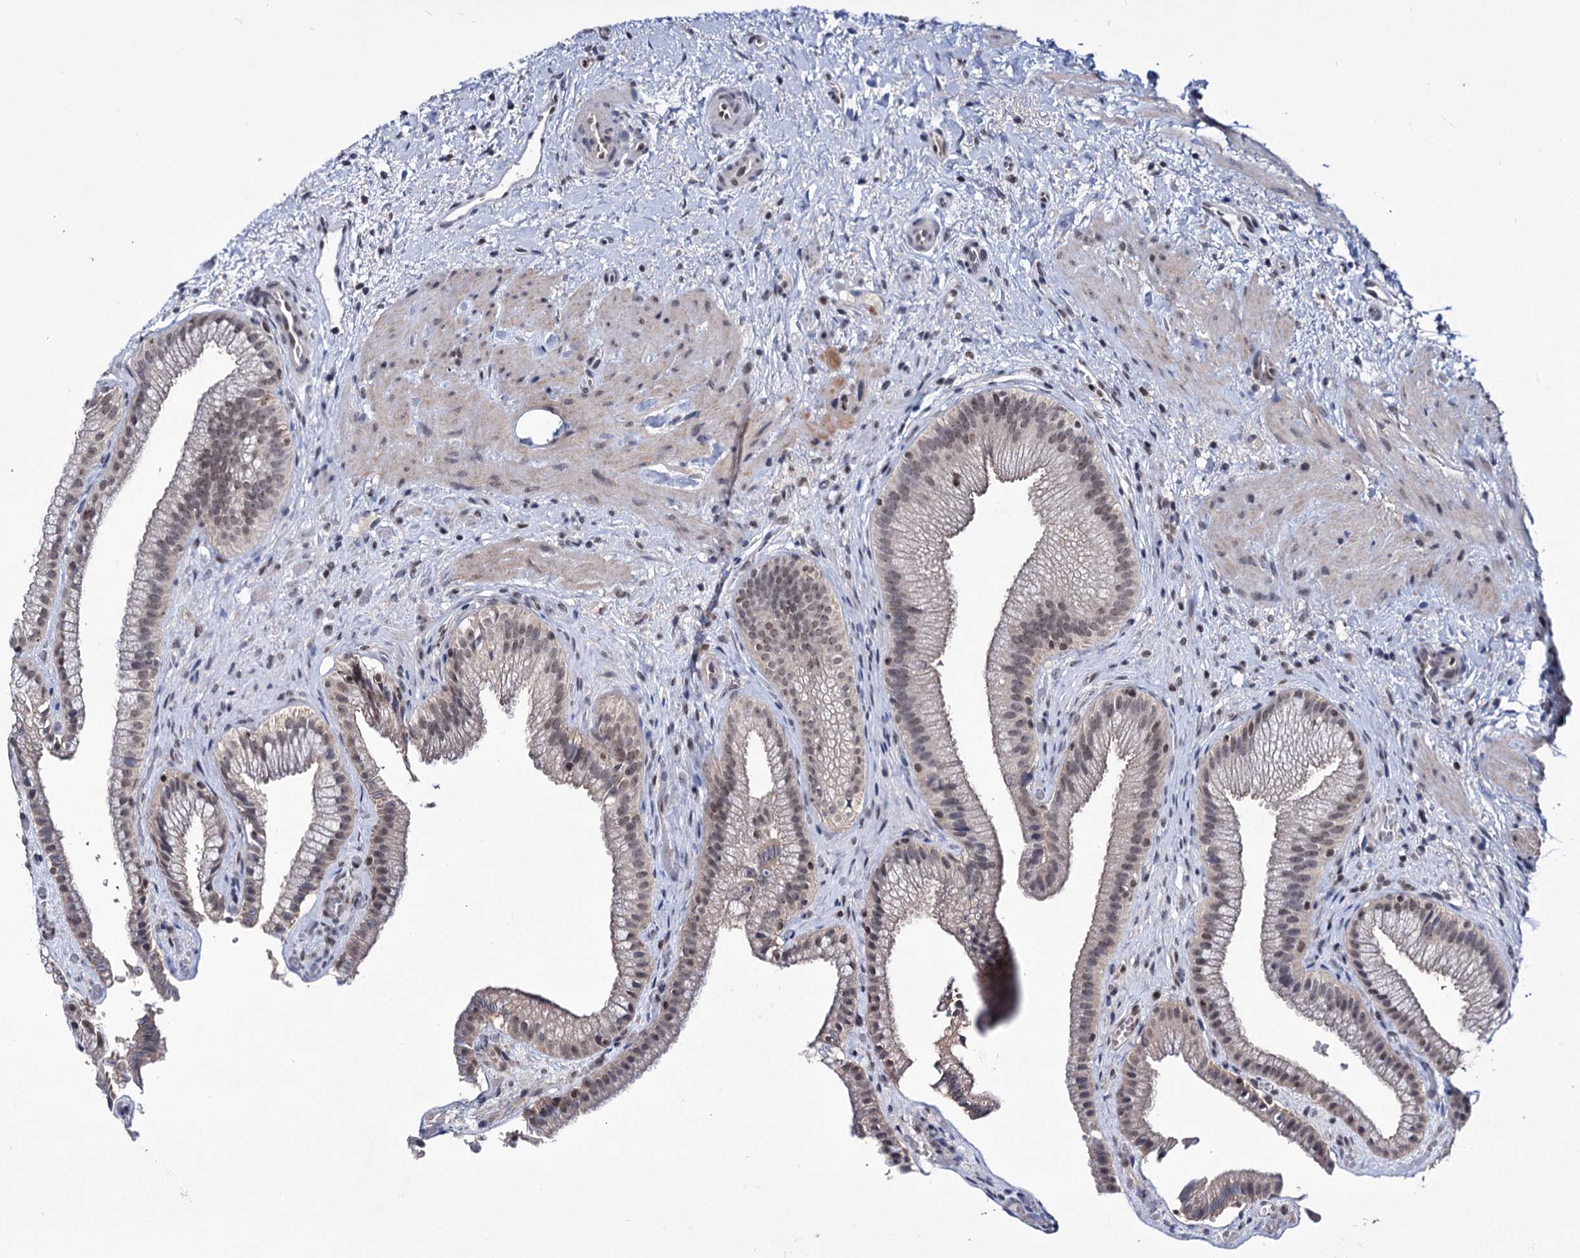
{"staining": {"intensity": "weak", "quantity": ">75%", "location": "nuclear"}, "tissue": "gallbladder", "cell_type": "Glandular cells", "image_type": "normal", "snomed": [{"axis": "morphology", "description": "Normal tissue, NOS"}, {"axis": "morphology", "description": "Inflammation, NOS"}, {"axis": "topography", "description": "Gallbladder"}], "caption": "Protein expression analysis of benign human gallbladder reveals weak nuclear positivity in approximately >75% of glandular cells.", "gene": "SMCHD1", "patient": {"sex": "male", "age": 51}}